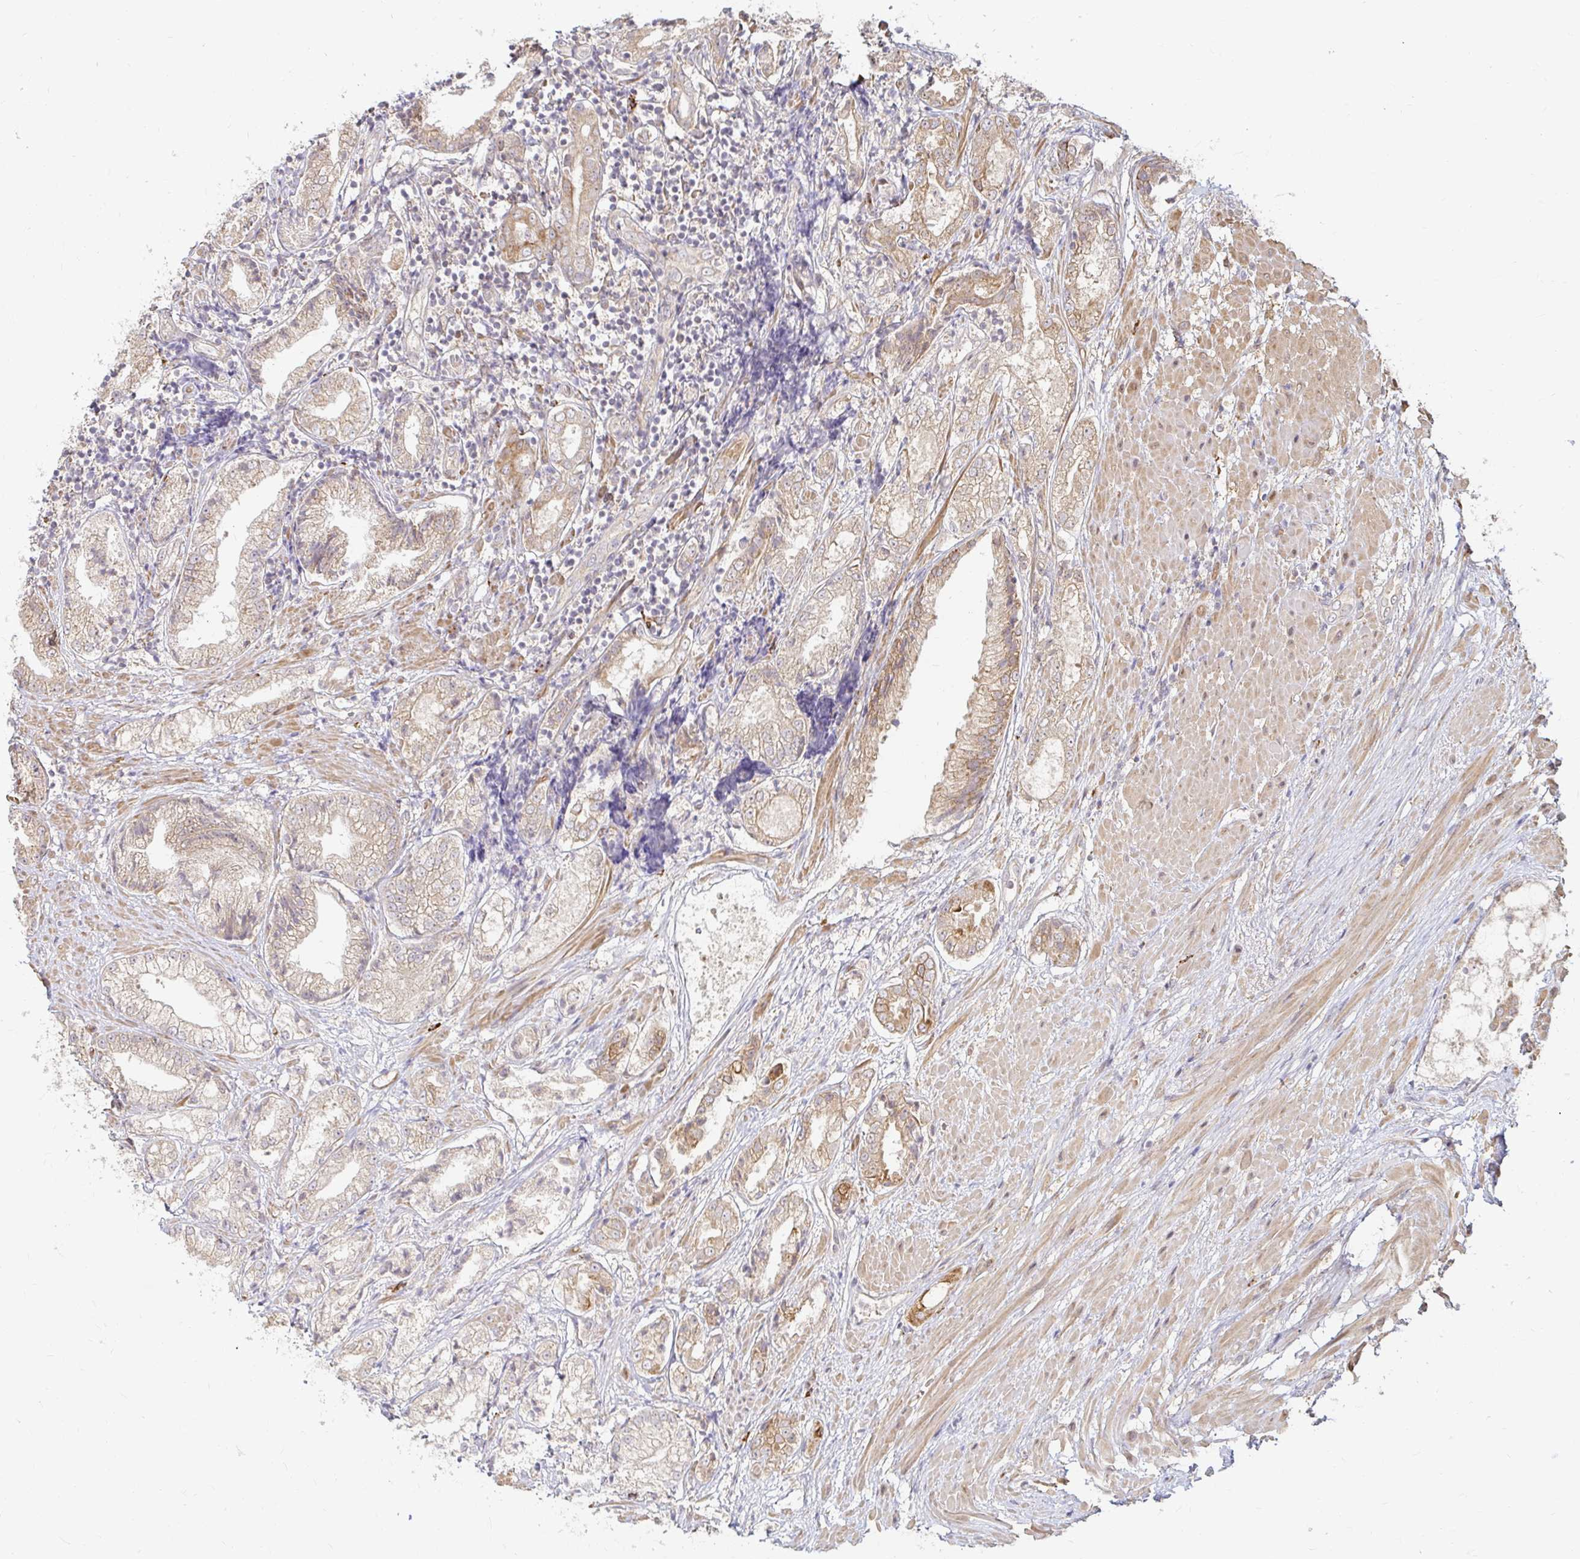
{"staining": {"intensity": "weak", "quantity": ">75%", "location": "cytoplasmic/membranous"}, "tissue": "prostate cancer", "cell_type": "Tumor cells", "image_type": "cancer", "snomed": [{"axis": "morphology", "description": "Adenocarcinoma, High grade"}, {"axis": "topography", "description": "Prostate"}], "caption": "IHC of human adenocarcinoma (high-grade) (prostate) demonstrates low levels of weak cytoplasmic/membranous positivity in approximately >75% of tumor cells.", "gene": "CAST", "patient": {"sex": "male", "age": 61}}